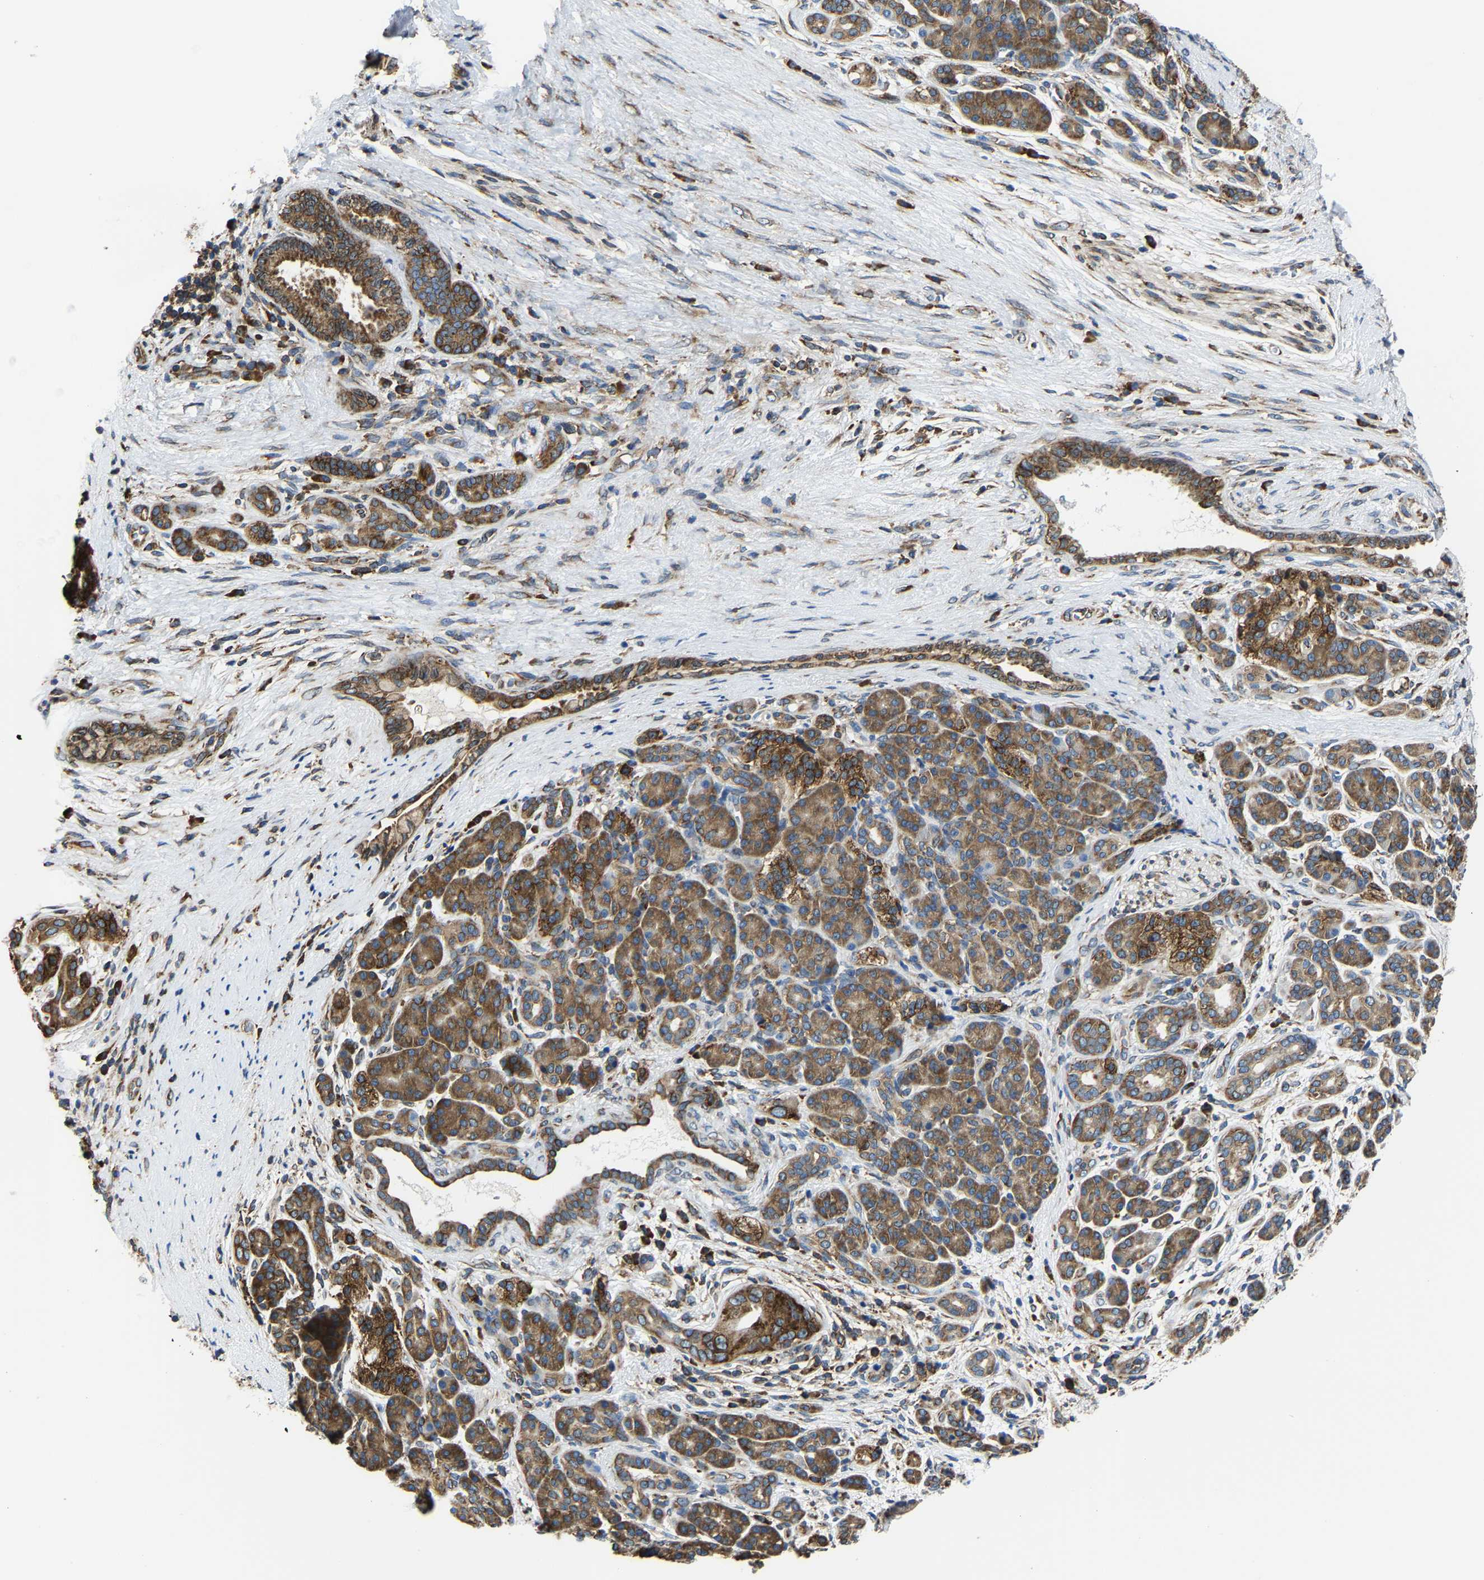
{"staining": {"intensity": "strong", "quantity": ">75%", "location": "cytoplasmic/membranous"}, "tissue": "pancreatic cancer", "cell_type": "Tumor cells", "image_type": "cancer", "snomed": [{"axis": "morphology", "description": "Adenocarcinoma, NOS"}, {"axis": "topography", "description": "Pancreas"}], "caption": "Immunohistochemical staining of human adenocarcinoma (pancreatic) exhibits strong cytoplasmic/membranous protein positivity in about >75% of tumor cells.", "gene": "G3BP2", "patient": {"sex": "male", "age": 59}}